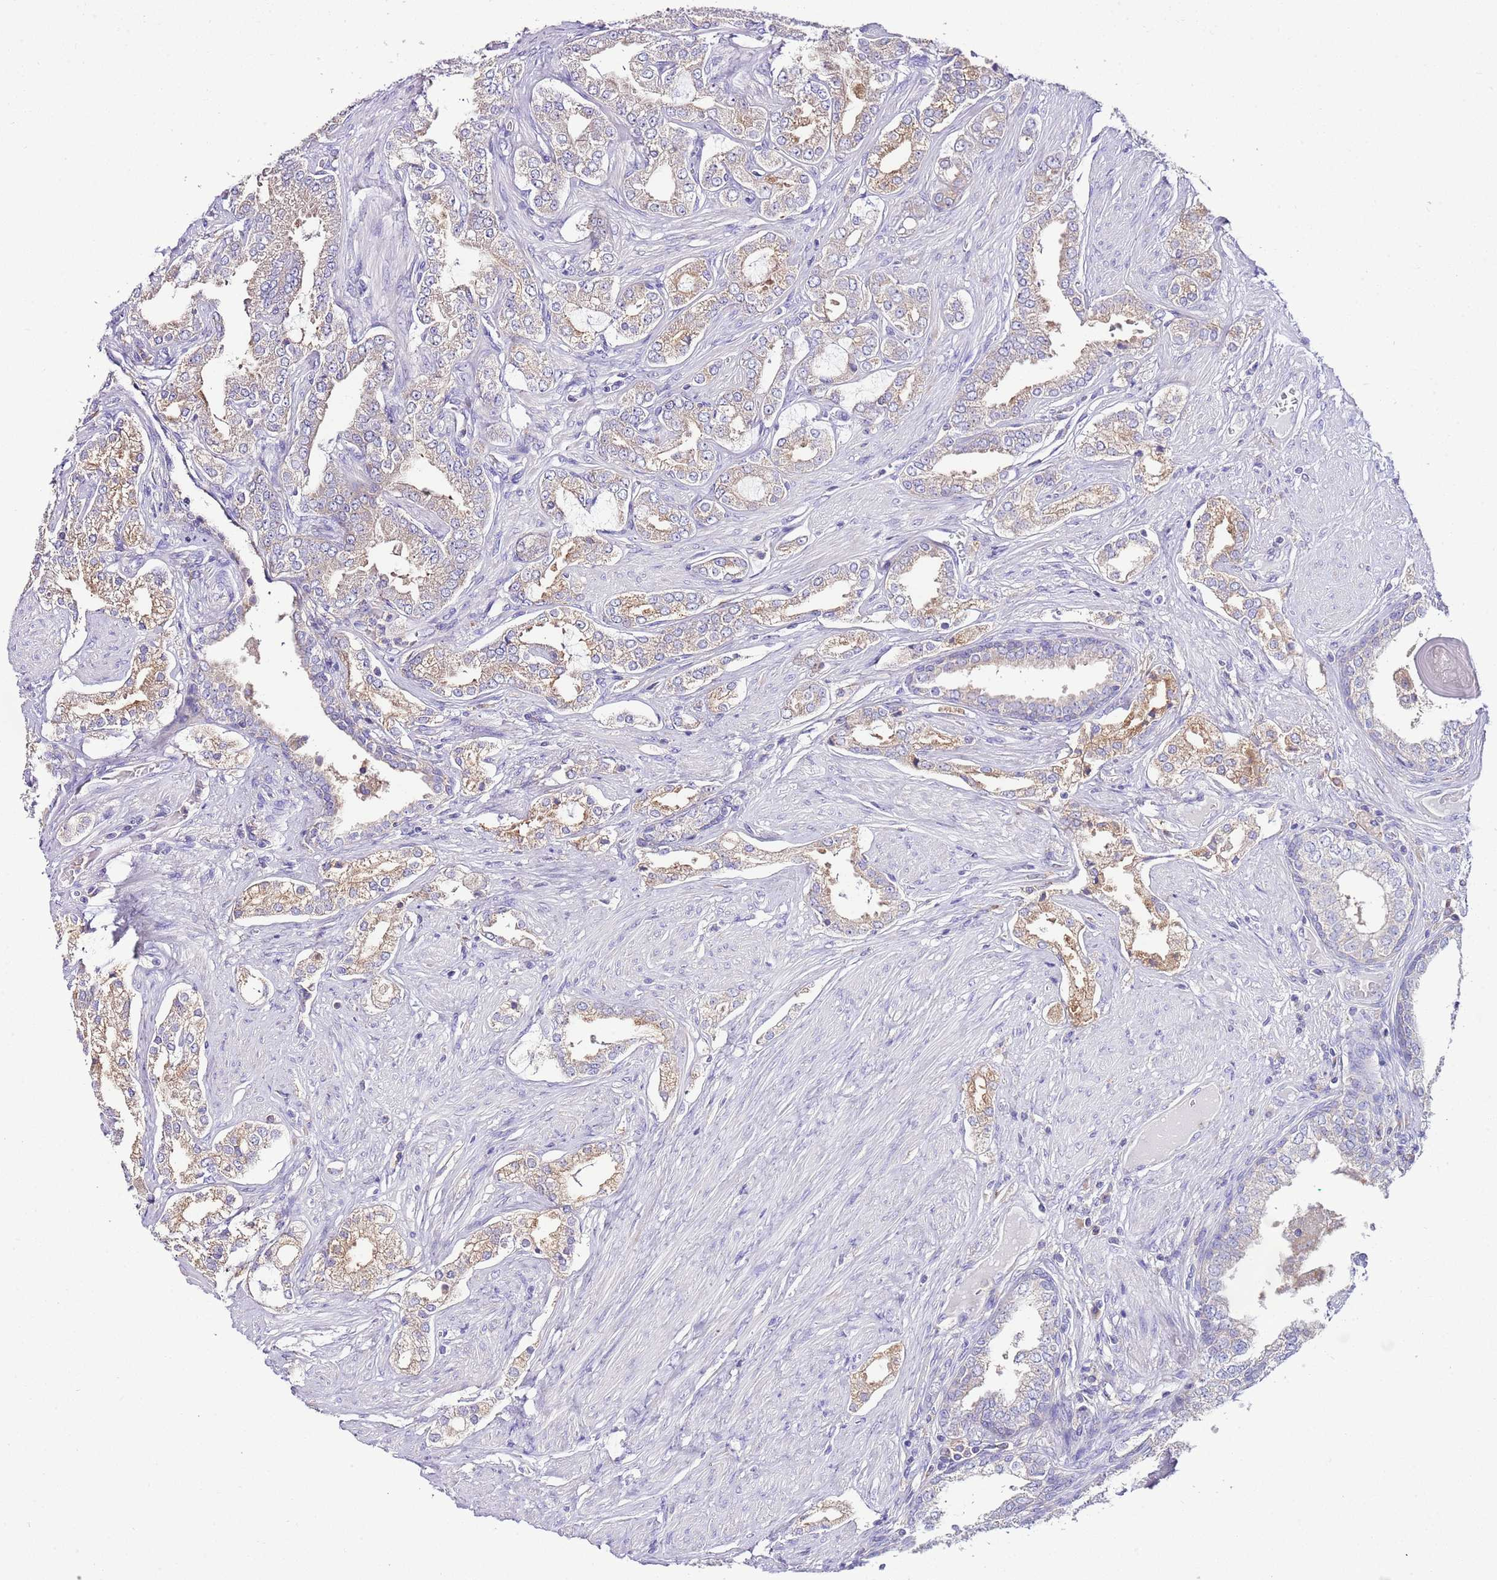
{"staining": {"intensity": "weak", "quantity": "25%-75%", "location": "cytoplasmic/membranous"}, "tissue": "prostate cancer", "cell_type": "Tumor cells", "image_type": "cancer", "snomed": [{"axis": "morphology", "description": "Adenocarcinoma, High grade"}, {"axis": "topography", "description": "Prostate"}], "caption": "A histopathology image of prostate cancer (high-grade adenocarcinoma) stained for a protein shows weak cytoplasmic/membranous brown staining in tumor cells. The protein is stained brown, and the nuclei are stained in blue (DAB (3,3'-diaminobenzidine) IHC with brightfield microscopy, high magnification).", "gene": "RPS10", "patient": {"sex": "male", "age": 71}}